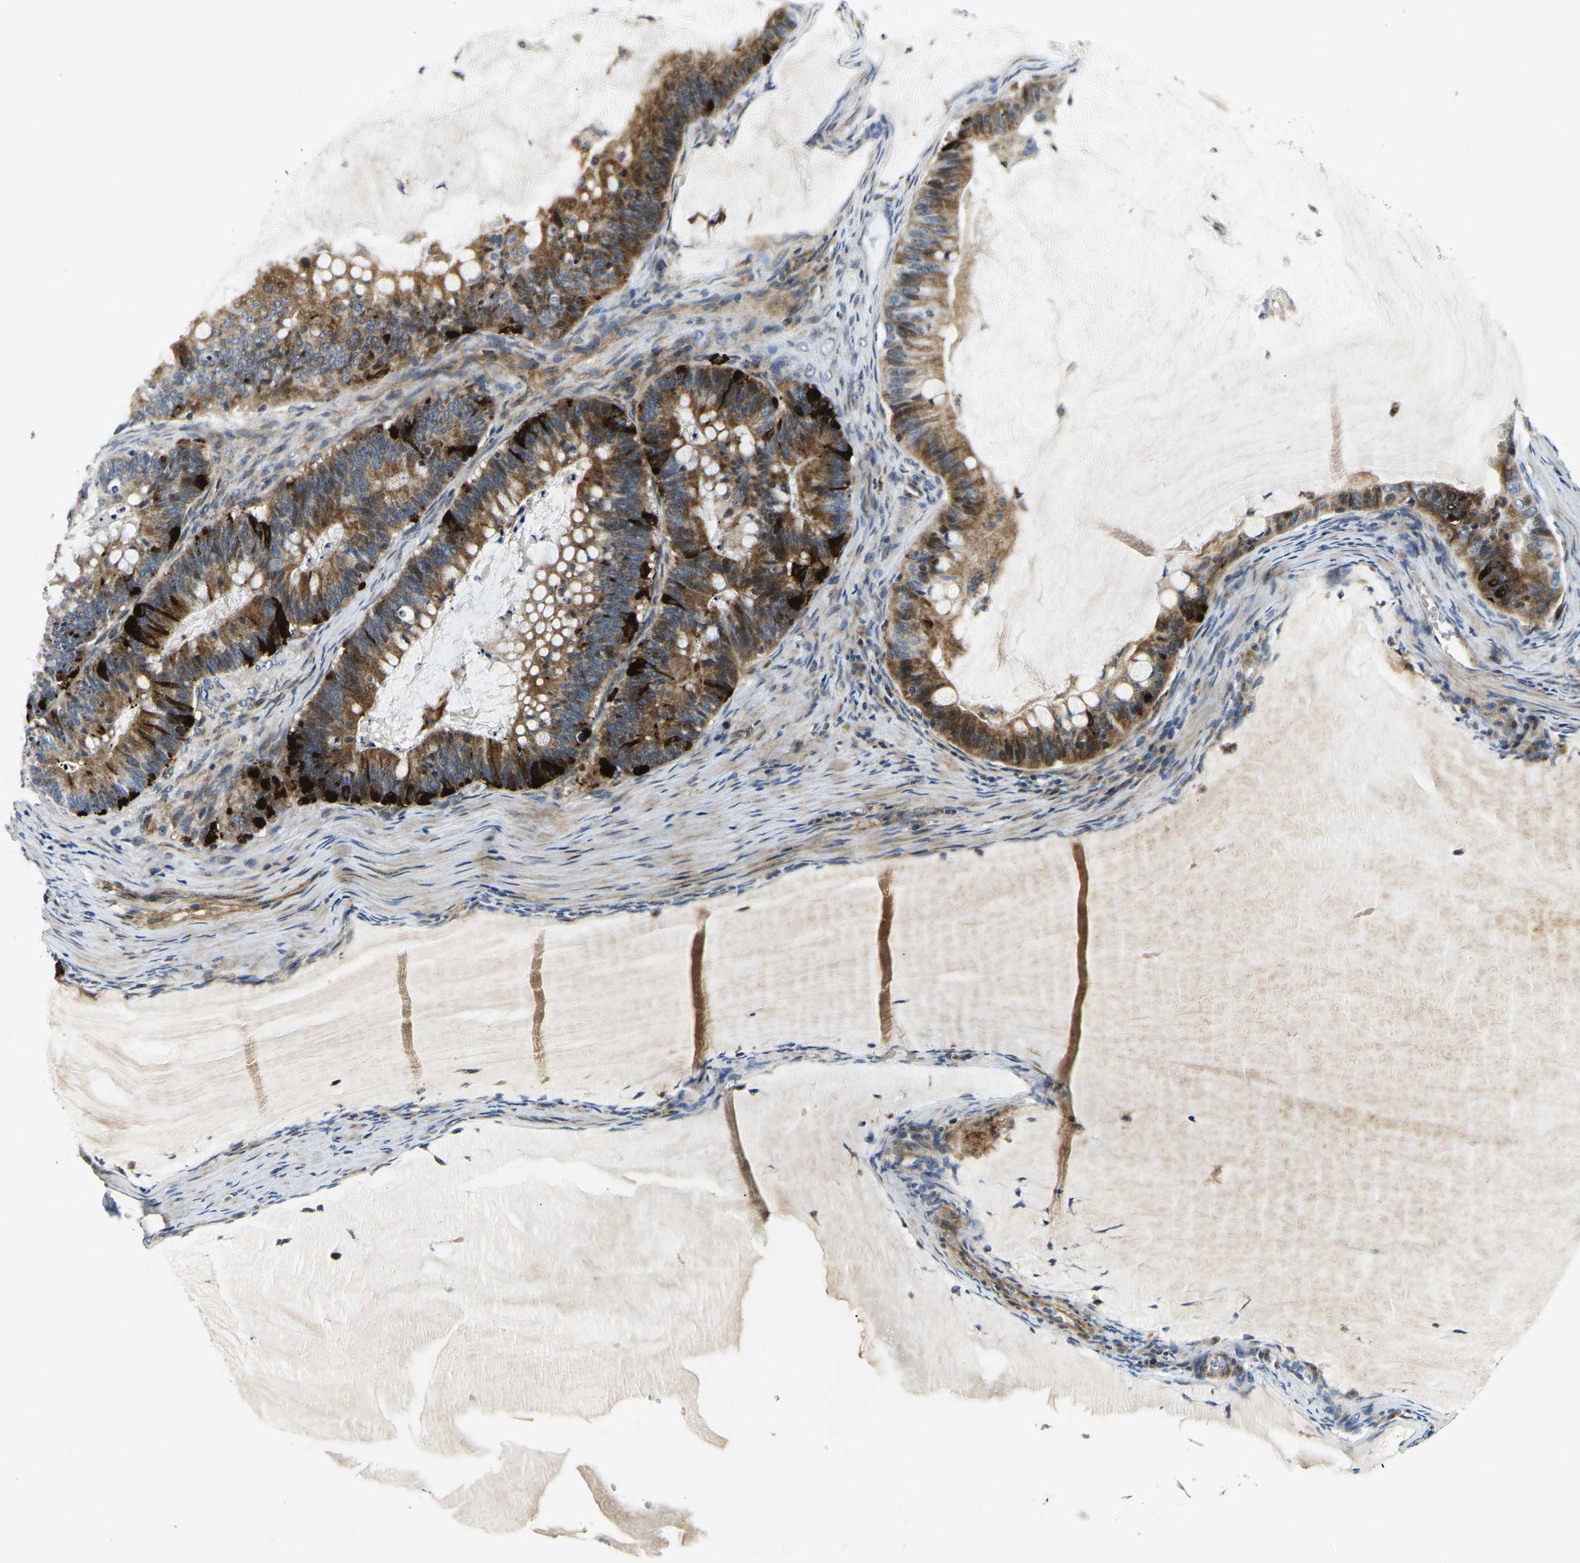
{"staining": {"intensity": "strong", "quantity": ">75%", "location": "cytoplasmic/membranous"}, "tissue": "ovarian cancer", "cell_type": "Tumor cells", "image_type": "cancer", "snomed": [{"axis": "morphology", "description": "Cystadenocarcinoma, mucinous, NOS"}, {"axis": "topography", "description": "Ovary"}], "caption": "Mucinous cystadenocarcinoma (ovarian) tissue shows strong cytoplasmic/membranous expression in approximately >75% of tumor cells, visualized by immunohistochemistry. The staining is performed using DAB brown chromogen to label protein expression. The nuclei are counter-stained blue using hematoxylin.", "gene": "RNF39", "patient": {"sex": "female", "age": 61}}